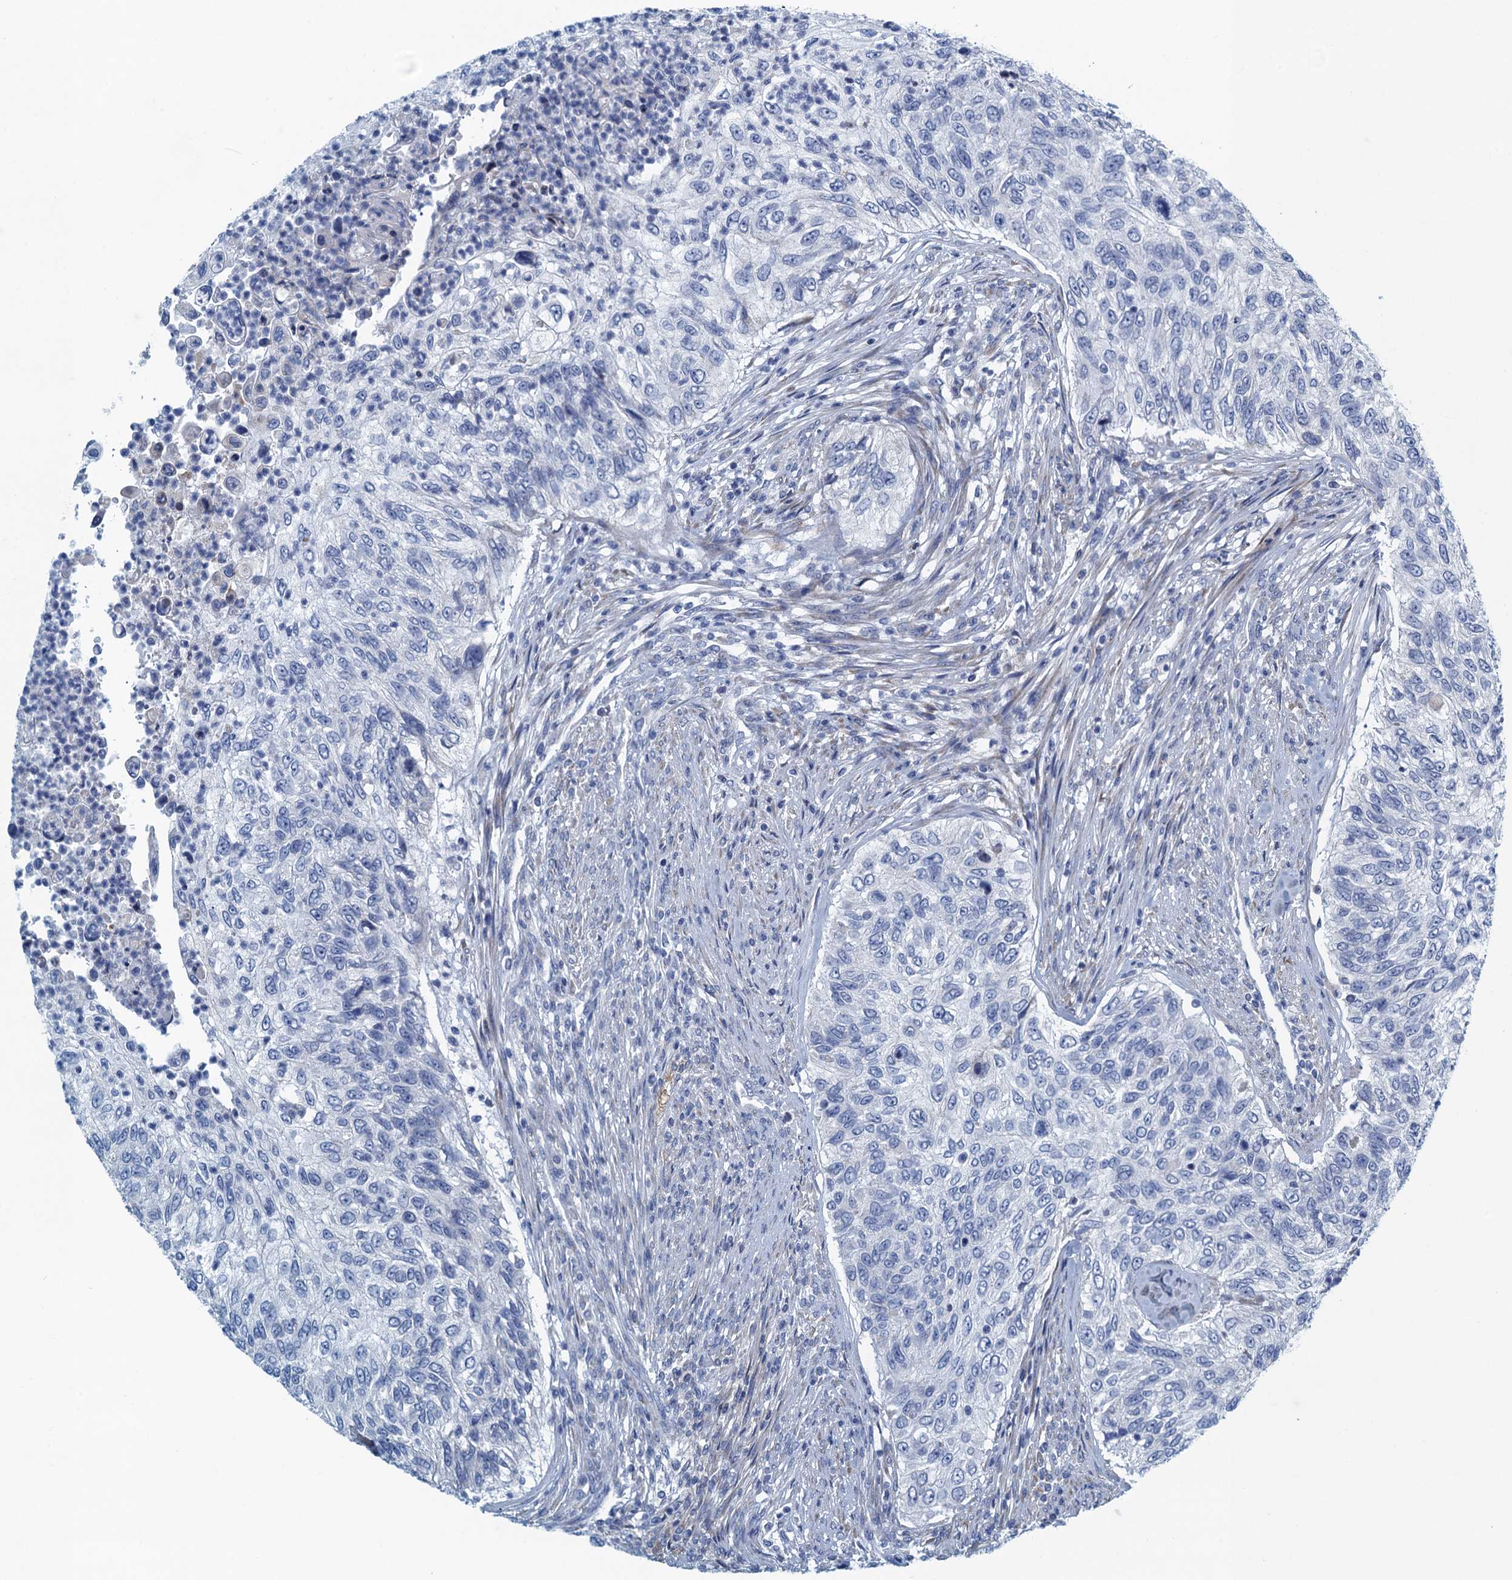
{"staining": {"intensity": "negative", "quantity": "none", "location": "none"}, "tissue": "urothelial cancer", "cell_type": "Tumor cells", "image_type": "cancer", "snomed": [{"axis": "morphology", "description": "Urothelial carcinoma, High grade"}, {"axis": "topography", "description": "Urinary bladder"}], "caption": "The histopathology image exhibits no staining of tumor cells in high-grade urothelial carcinoma.", "gene": "C10orf88", "patient": {"sex": "female", "age": 60}}